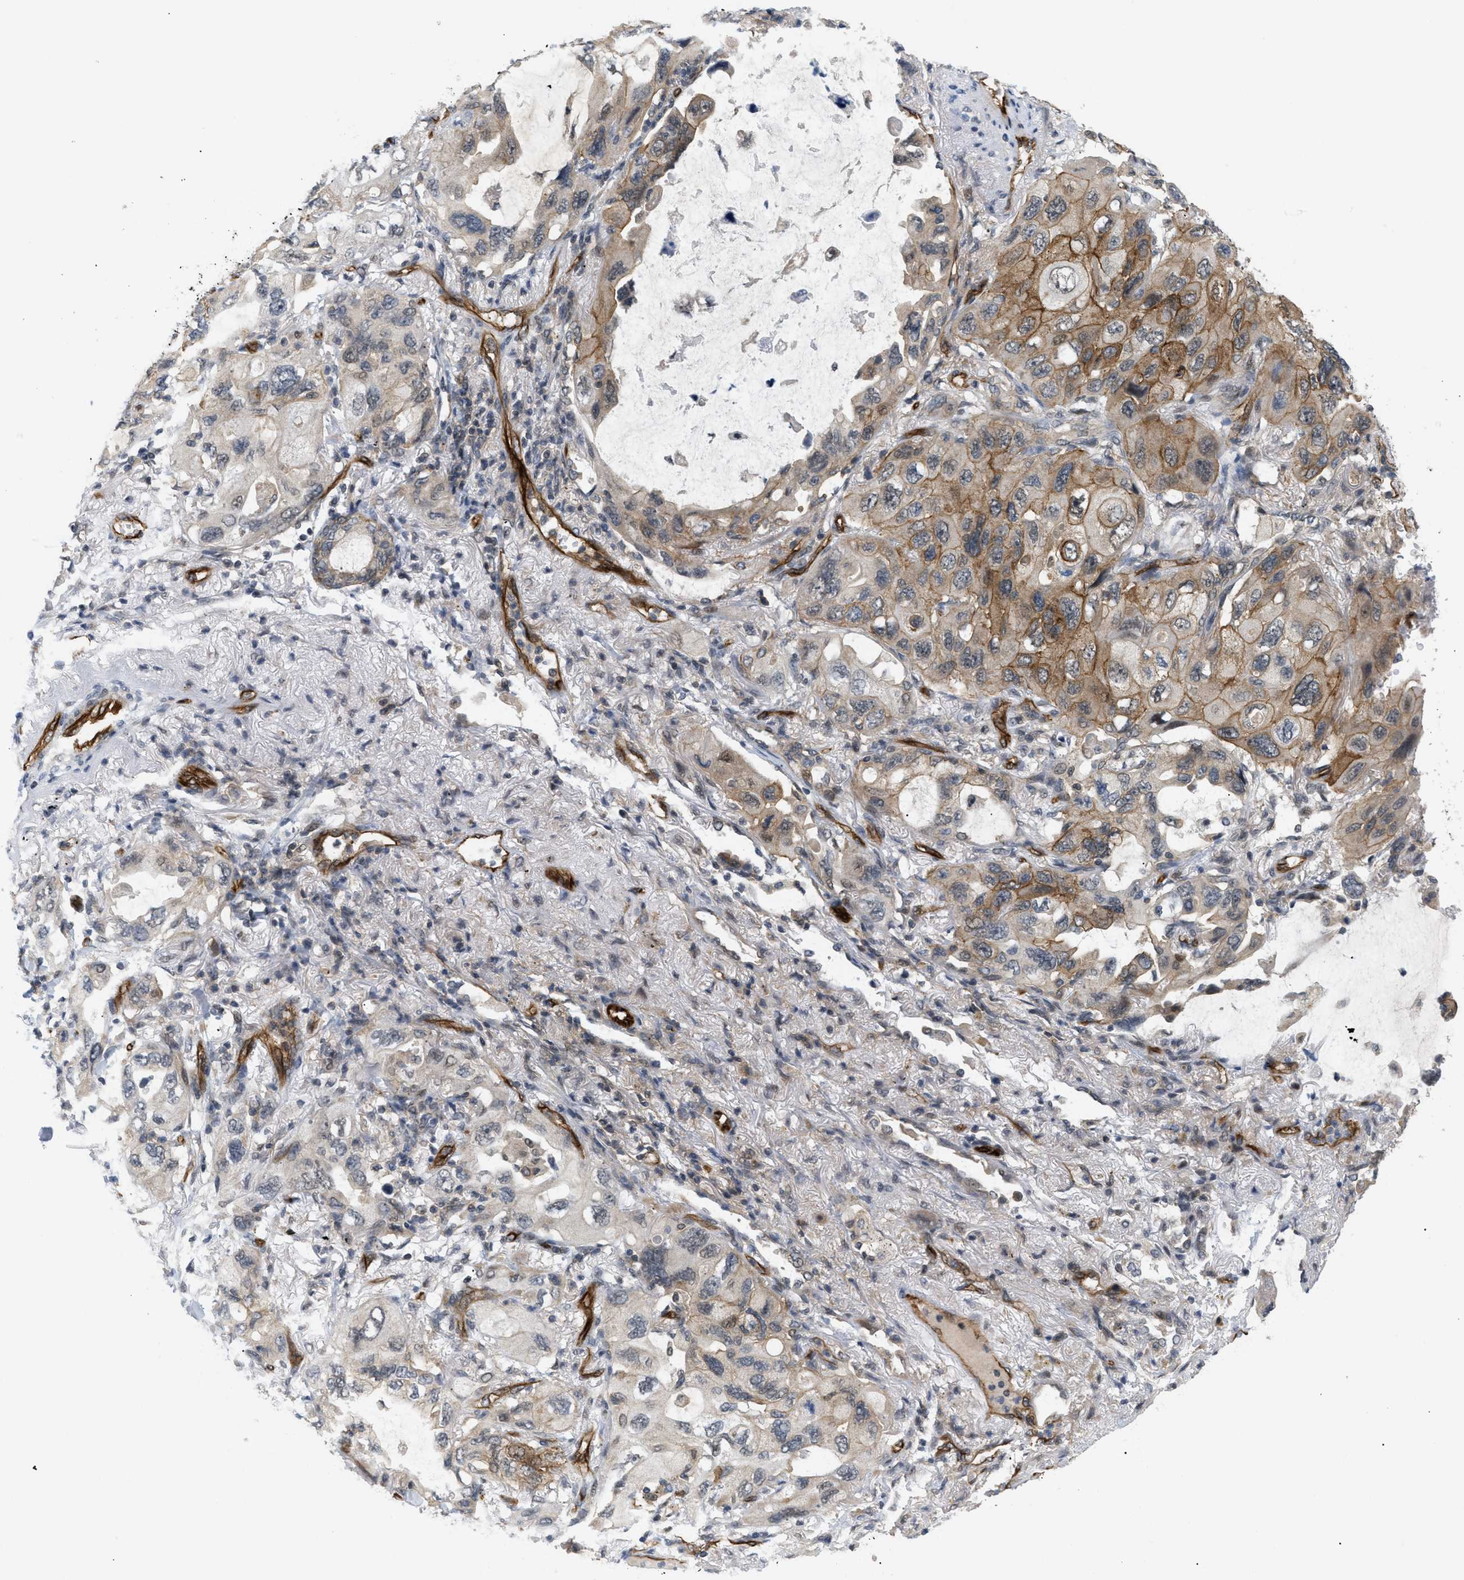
{"staining": {"intensity": "moderate", "quantity": "25%-75%", "location": "cytoplasmic/membranous"}, "tissue": "lung cancer", "cell_type": "Tumor cells", "image_type": "cancer", "snomed": [{"axis": "morphology", "description": "Squamous cell carcinoma, NOS"}, {"axis": "topography", "description": "Lung"}], "caption": "Lung cancer stained with immunohistochemistry exhibits moderate cytoplasmic/membranous positivity in approximately 25%-75% of tumor cells. (DAB (3,3'-diaminobenzidine) IHC, brown staining for protein, blue staining for nuclei).", "gene": "PALMD", "patient": {"sex": "female", "age": 73}}